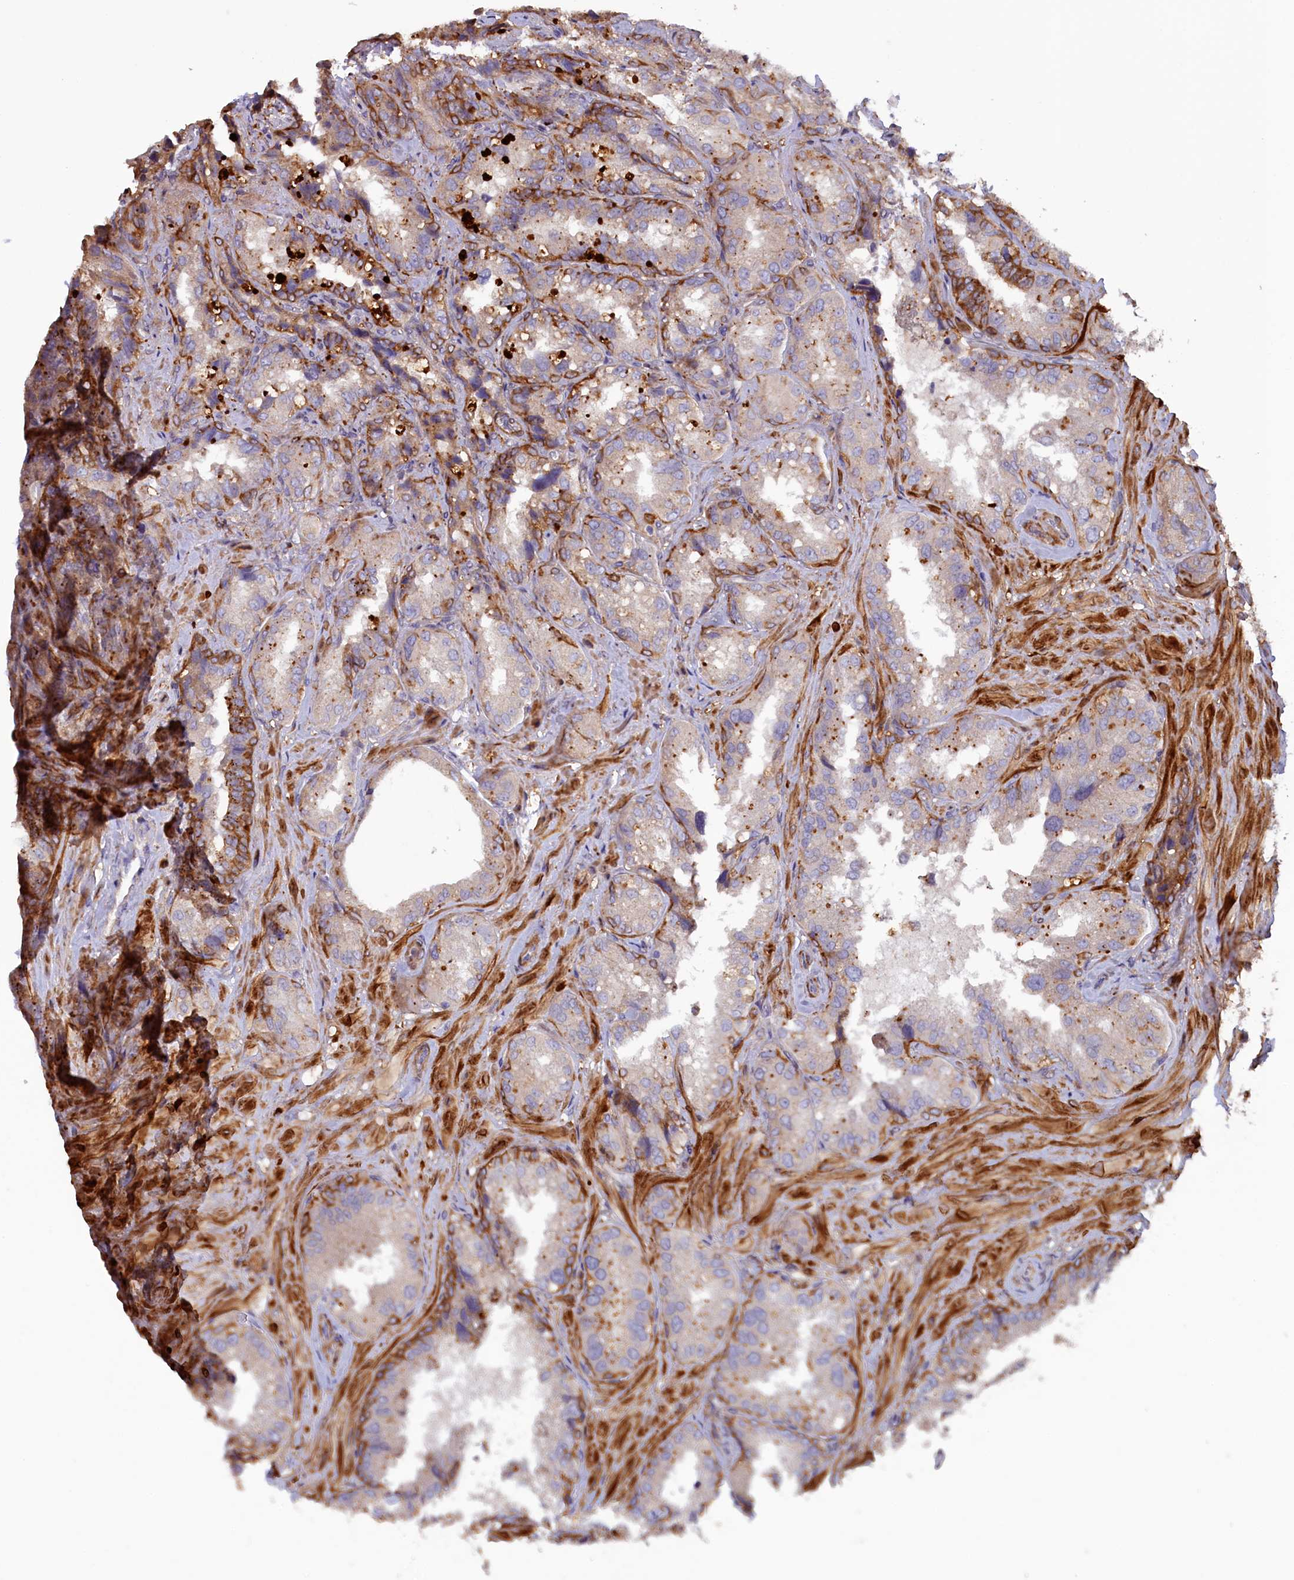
{"staining": {"intensity": "strong", "quantity": "<25%", "location": "cytoplasmic/membranous"}, "tissue": "seminal vesicle", "cell_type": "Glandular cells", "image_type": "normal", "snomed": [{"axis": "morphology", "description": "Normal tissue, NOS"}, {"axis": "topography", "description": "Prostate and seminal vesicle, NOS"}, {"axis": "topography", "description": "Prostate"}, {"axis": "topography", "description": "Seminal veicle"}], "caption": "A histopathology image of human seminal vesicle stained for a protein demonstrates strong cytoplasmic/membranous brown staining in glandular cells.", "gene": "FERMT1", "patient": {"sex": "male", "age": 67}}